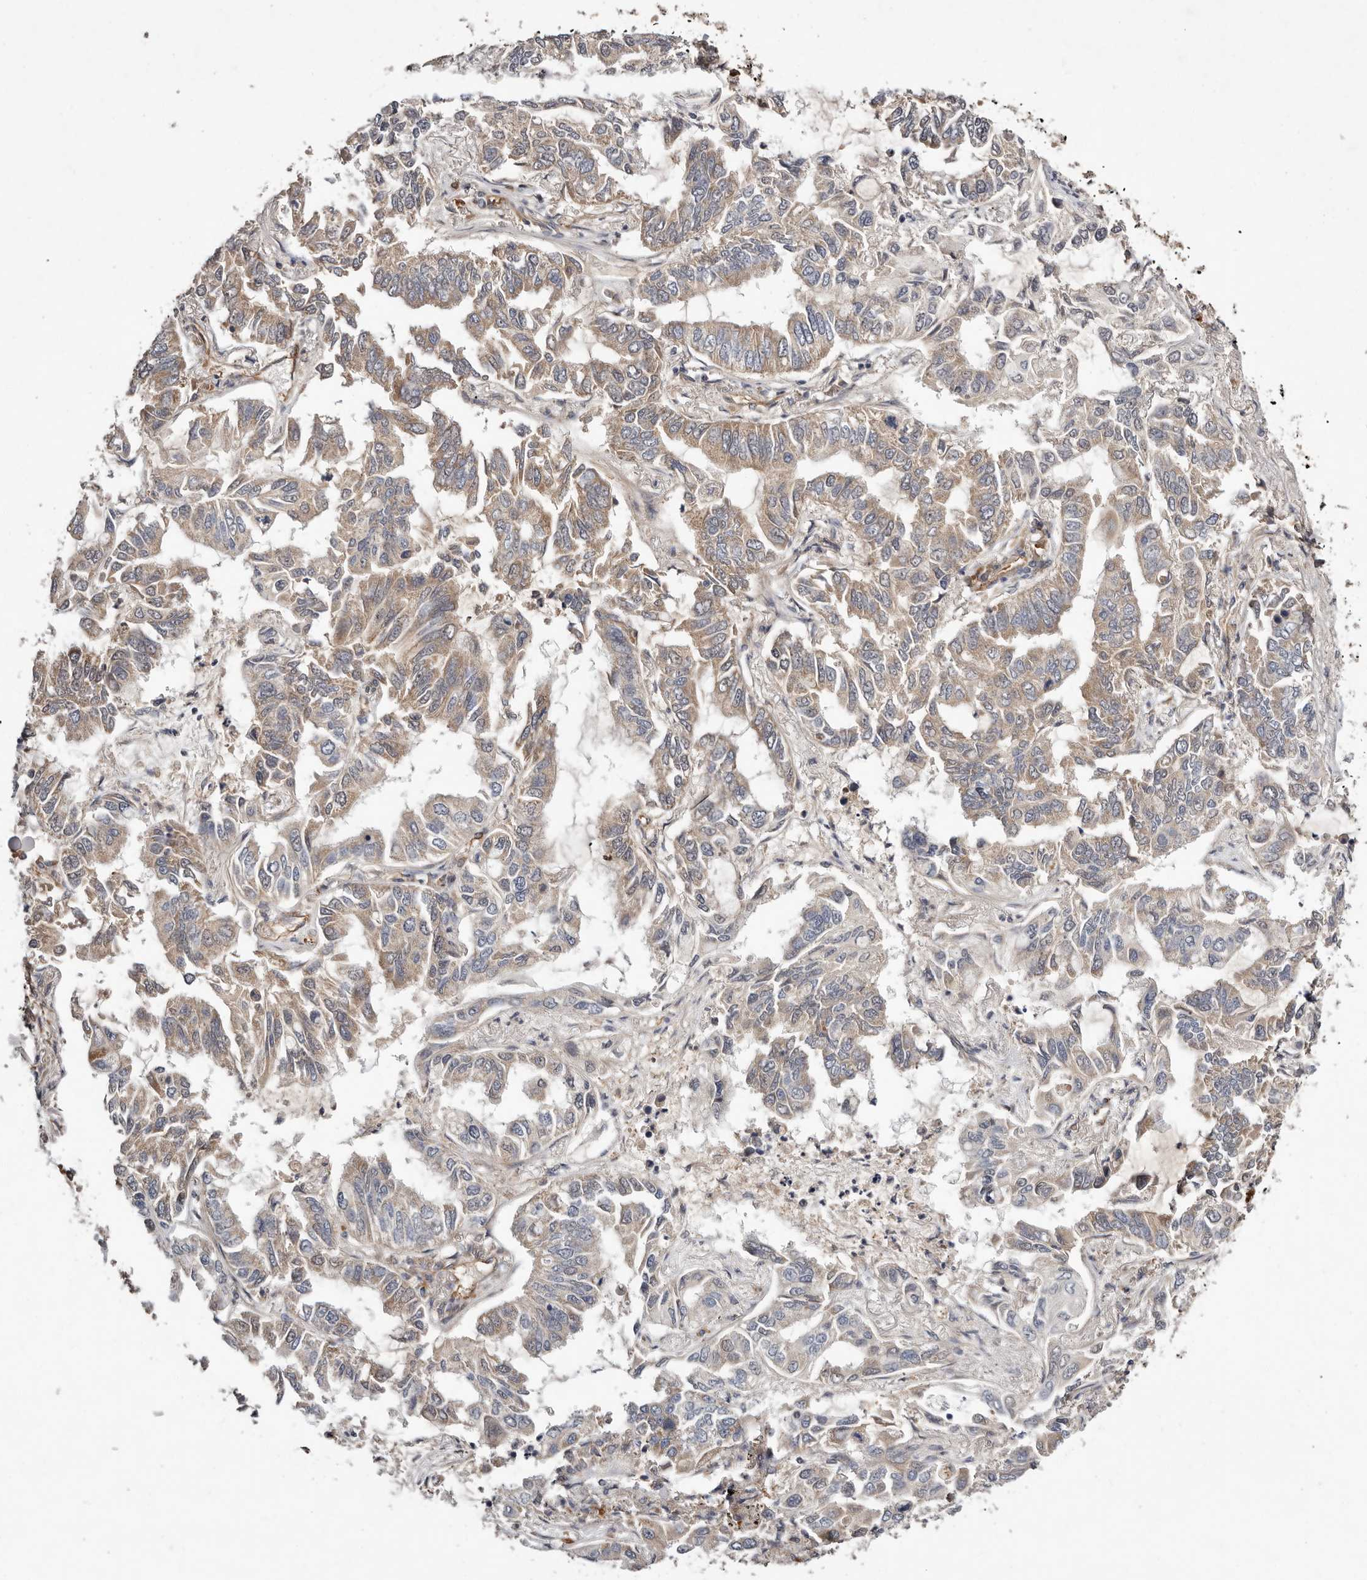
{"staining": {"intensity": "weak", "quantity": "25%-75%", "location": "cytoplasmic/membranous"}, "tissue": "lung cancer", "cell_type": "Tumor cells", "image_type": "cancer", "snomed": [{"axis": "morphology", "description": "Adenocarcinoma, NOS"}, {"axis": "topography", "description": "Lung"}], "caption": "Immunohistochemical staining of lung adenocarcinoma shows low levels of weak cytoplasmic/membranous protein positivity in about 25%-75% of tumor cells.", "gene": "MACF1", "patient": {"sex": "male", "age": 64}}